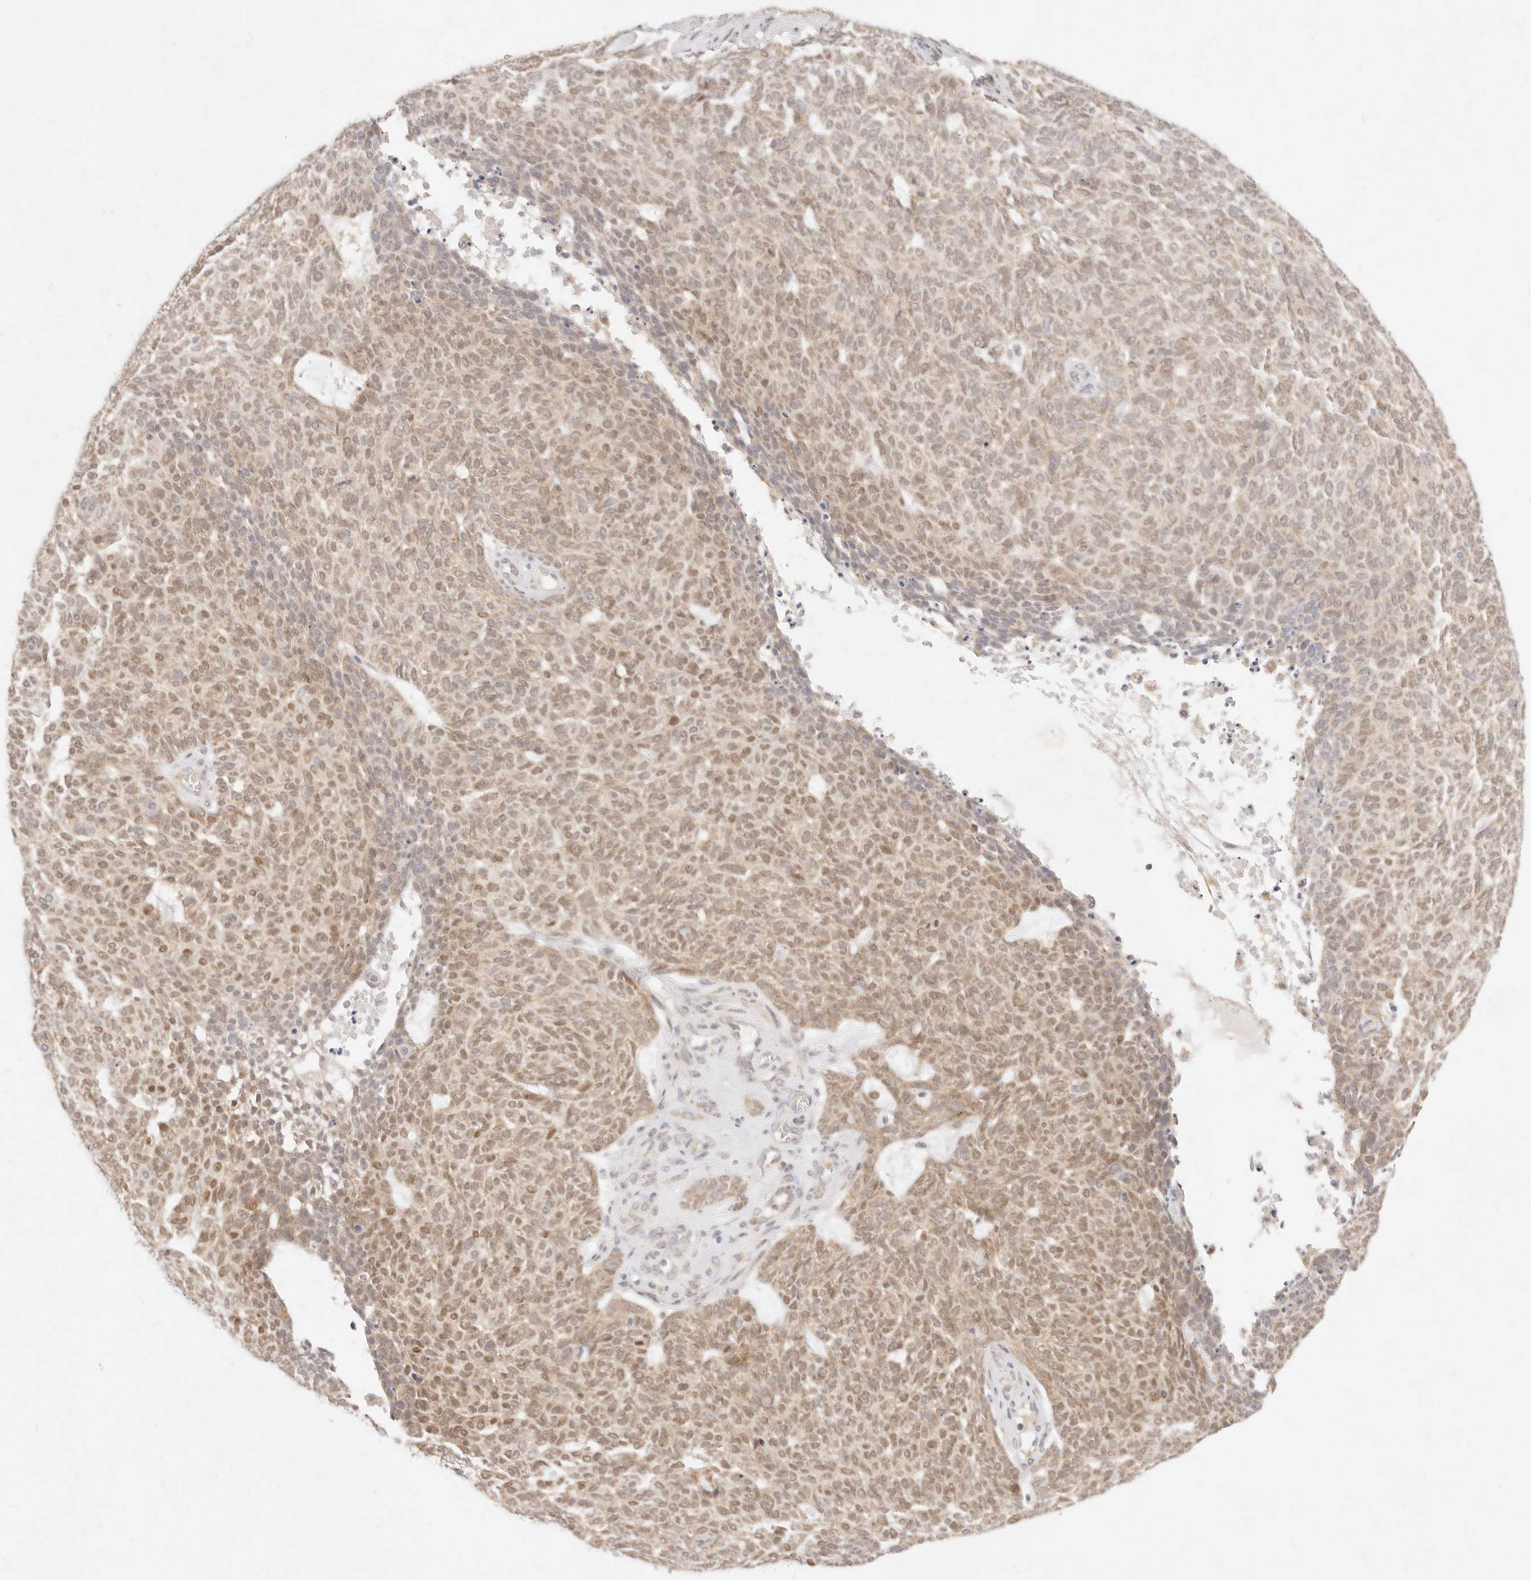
{"staining": {"intensity": "moderate", "quantity": ">75%", "location": "cytoplasmic/membranous,nuclear"}, "tissue": "skin cancer", "cell_type": "Tumor cells", "image_type": "cancer", "snomed": [{"axis": "morphology", "description": "Squamous cell carcinoma, NOS"}, {"axis": "topography", "description": "Skin"}], "caption": "Skin squamous cell carcinoma tissue exhibits moderate cytoplasmic/membranous and nuclear staining in approximately >75% of tumor cells, visualized by immunohistochemistry.", "gene": "ASCL3", "patient": {"sex": "female", "age": 90}}